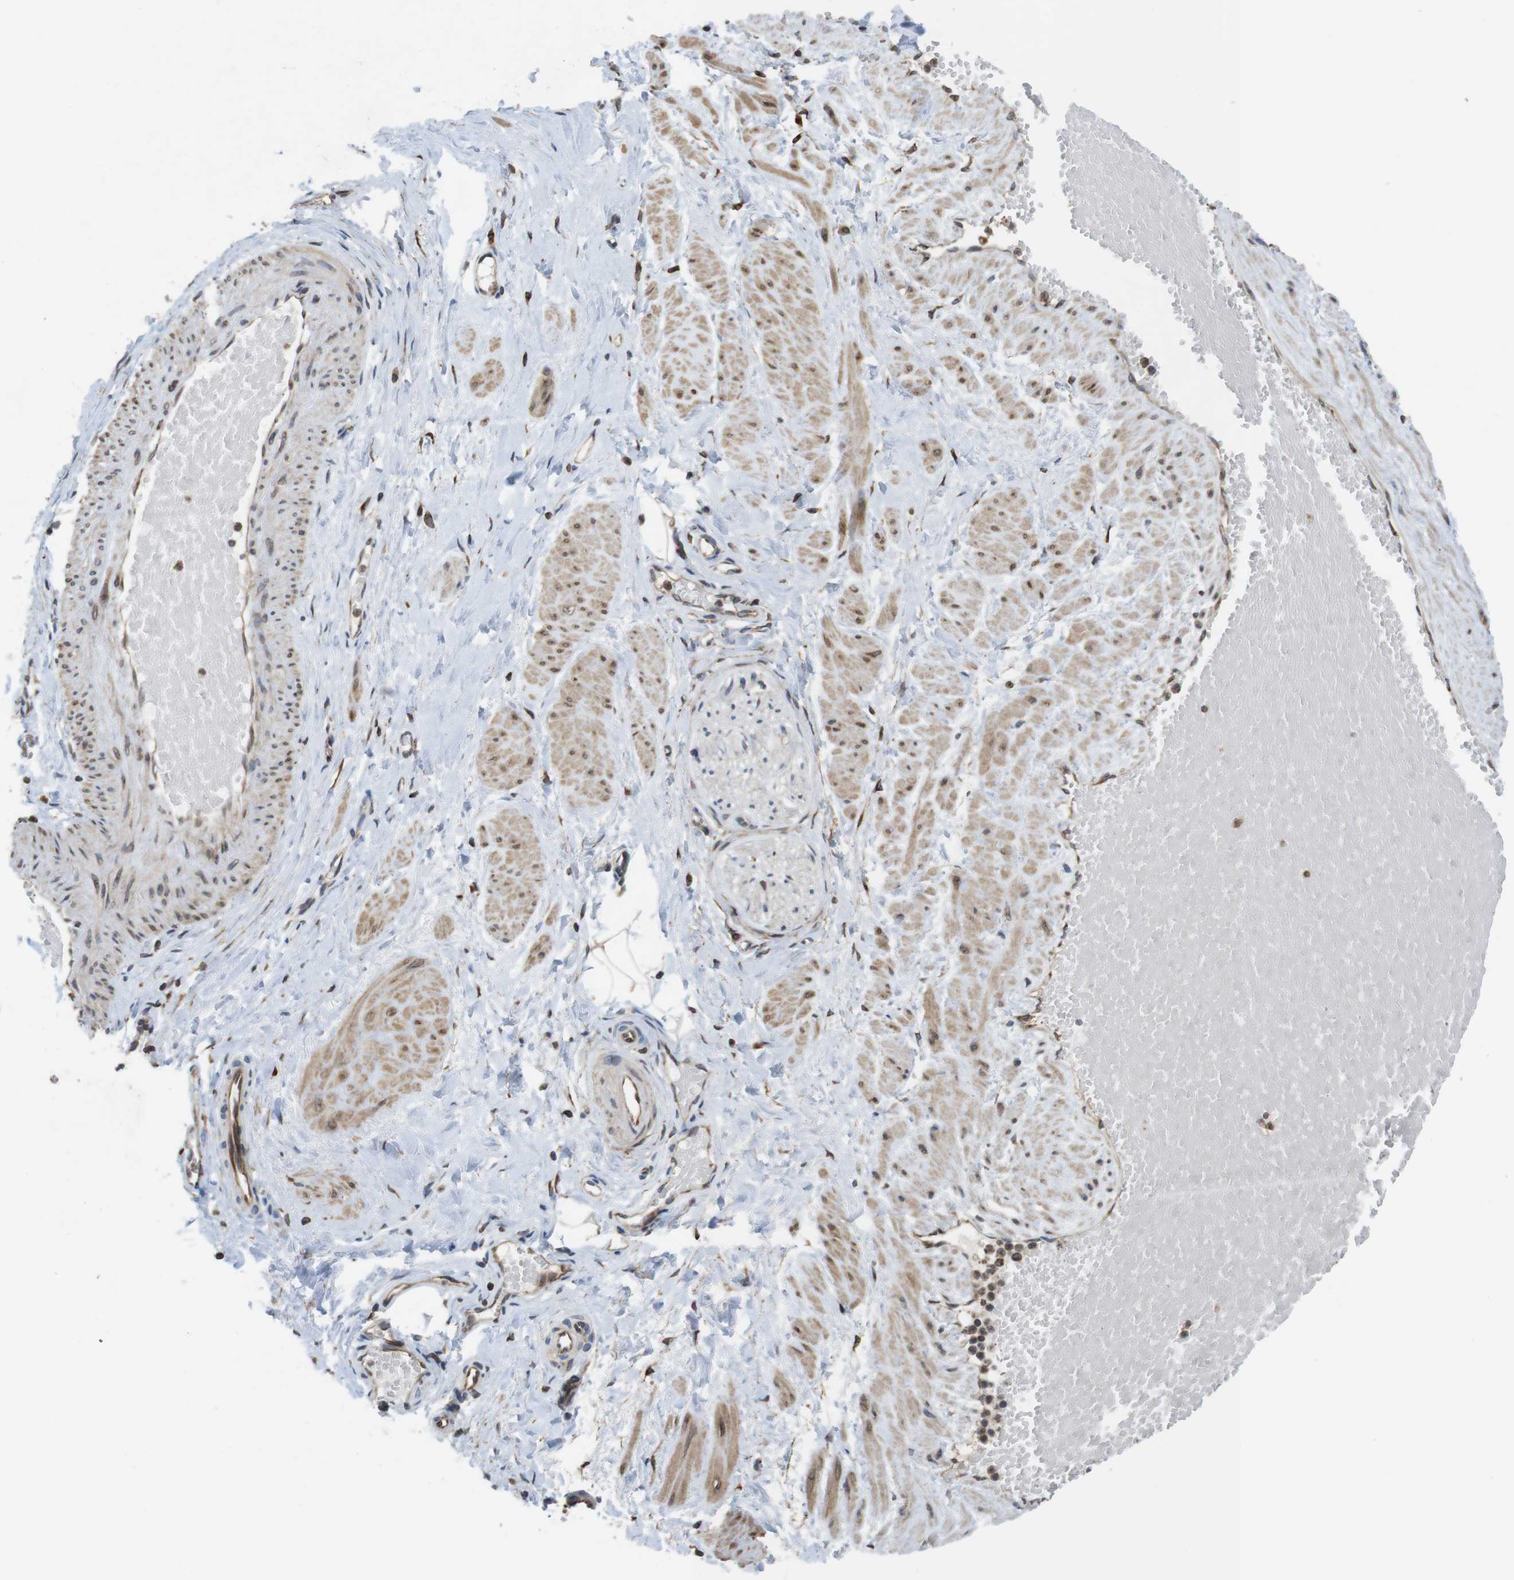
{"staining": {"intensity": "weak", "quantity": "25%-75%", "location": "cytoplasmic/membranous"}, "tissue": "adipose tissue", "cell_type": "Adipocytes", "image_type": "normal", "snomed": [{"axis": "morphology", "description": "Normal tissue, NOS"}, {"axis": "topography", "description": "Soft tissue"}, {"axis": "topography", "description": "Vascular tissue"}], "caption": "Adipocytes display low levels of weak cytoplasmic/membranous staining in about 25%-75% of cells in benign human adipose tissue.", "gene": "ARL6IP5", "patient": {"sex": "female", "age": 35}}